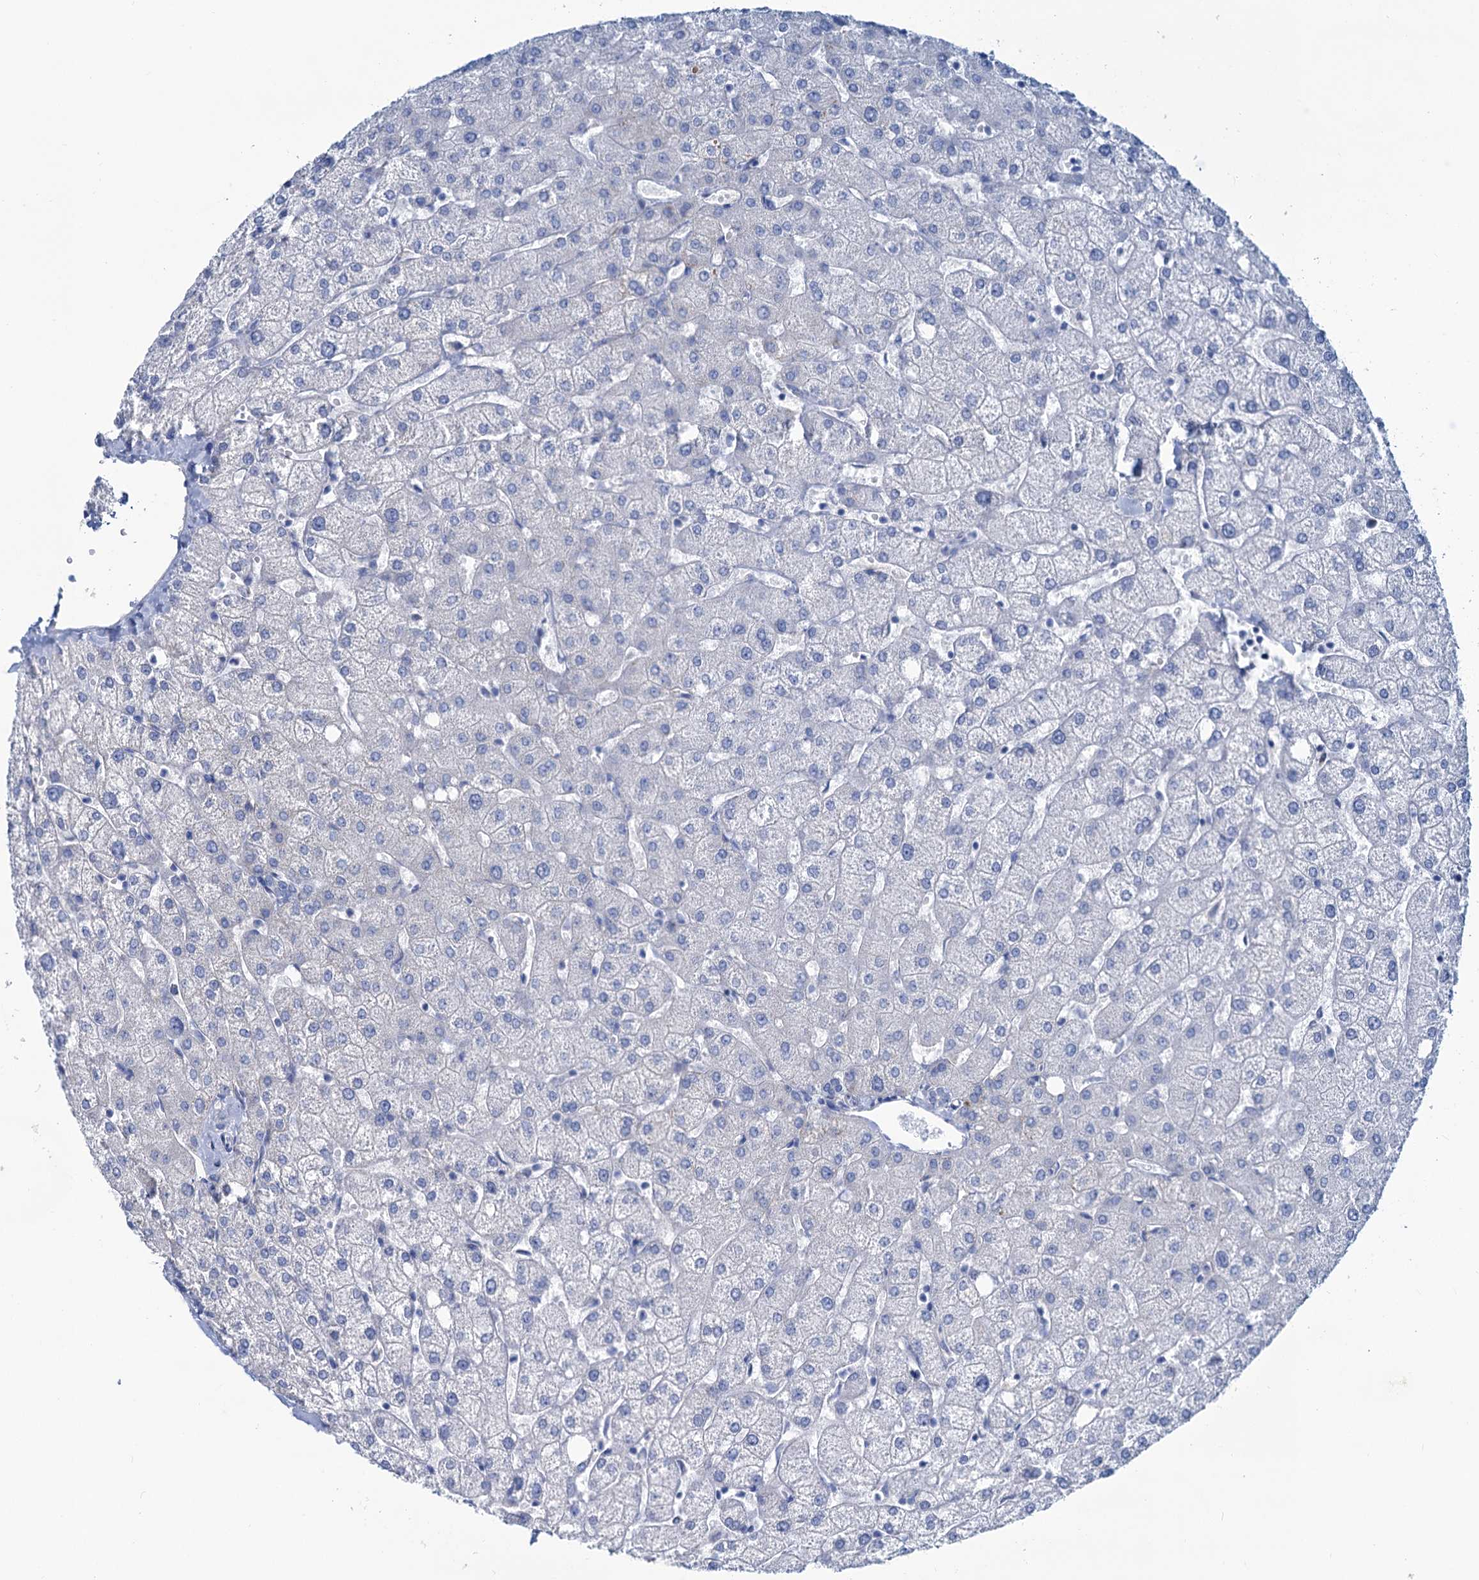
{"staining": {"intensity": "negative", "quantity": "none", "location": "none"}, "tissue": "liver", "cell_type": "Cholangiocytes", "image_type": "normal", "snomed": [{"axis": "morphology", "description": "Normal tissue, NOS"}, {"axis": "topography", "description": "Liver"}], "caption": "Liver stained for a protein using immunohistochemistry (IHC) shows no expression cholangiocytes.", "gene": "SLC1A3", "patient": {"sex": "female", "age": 54}}